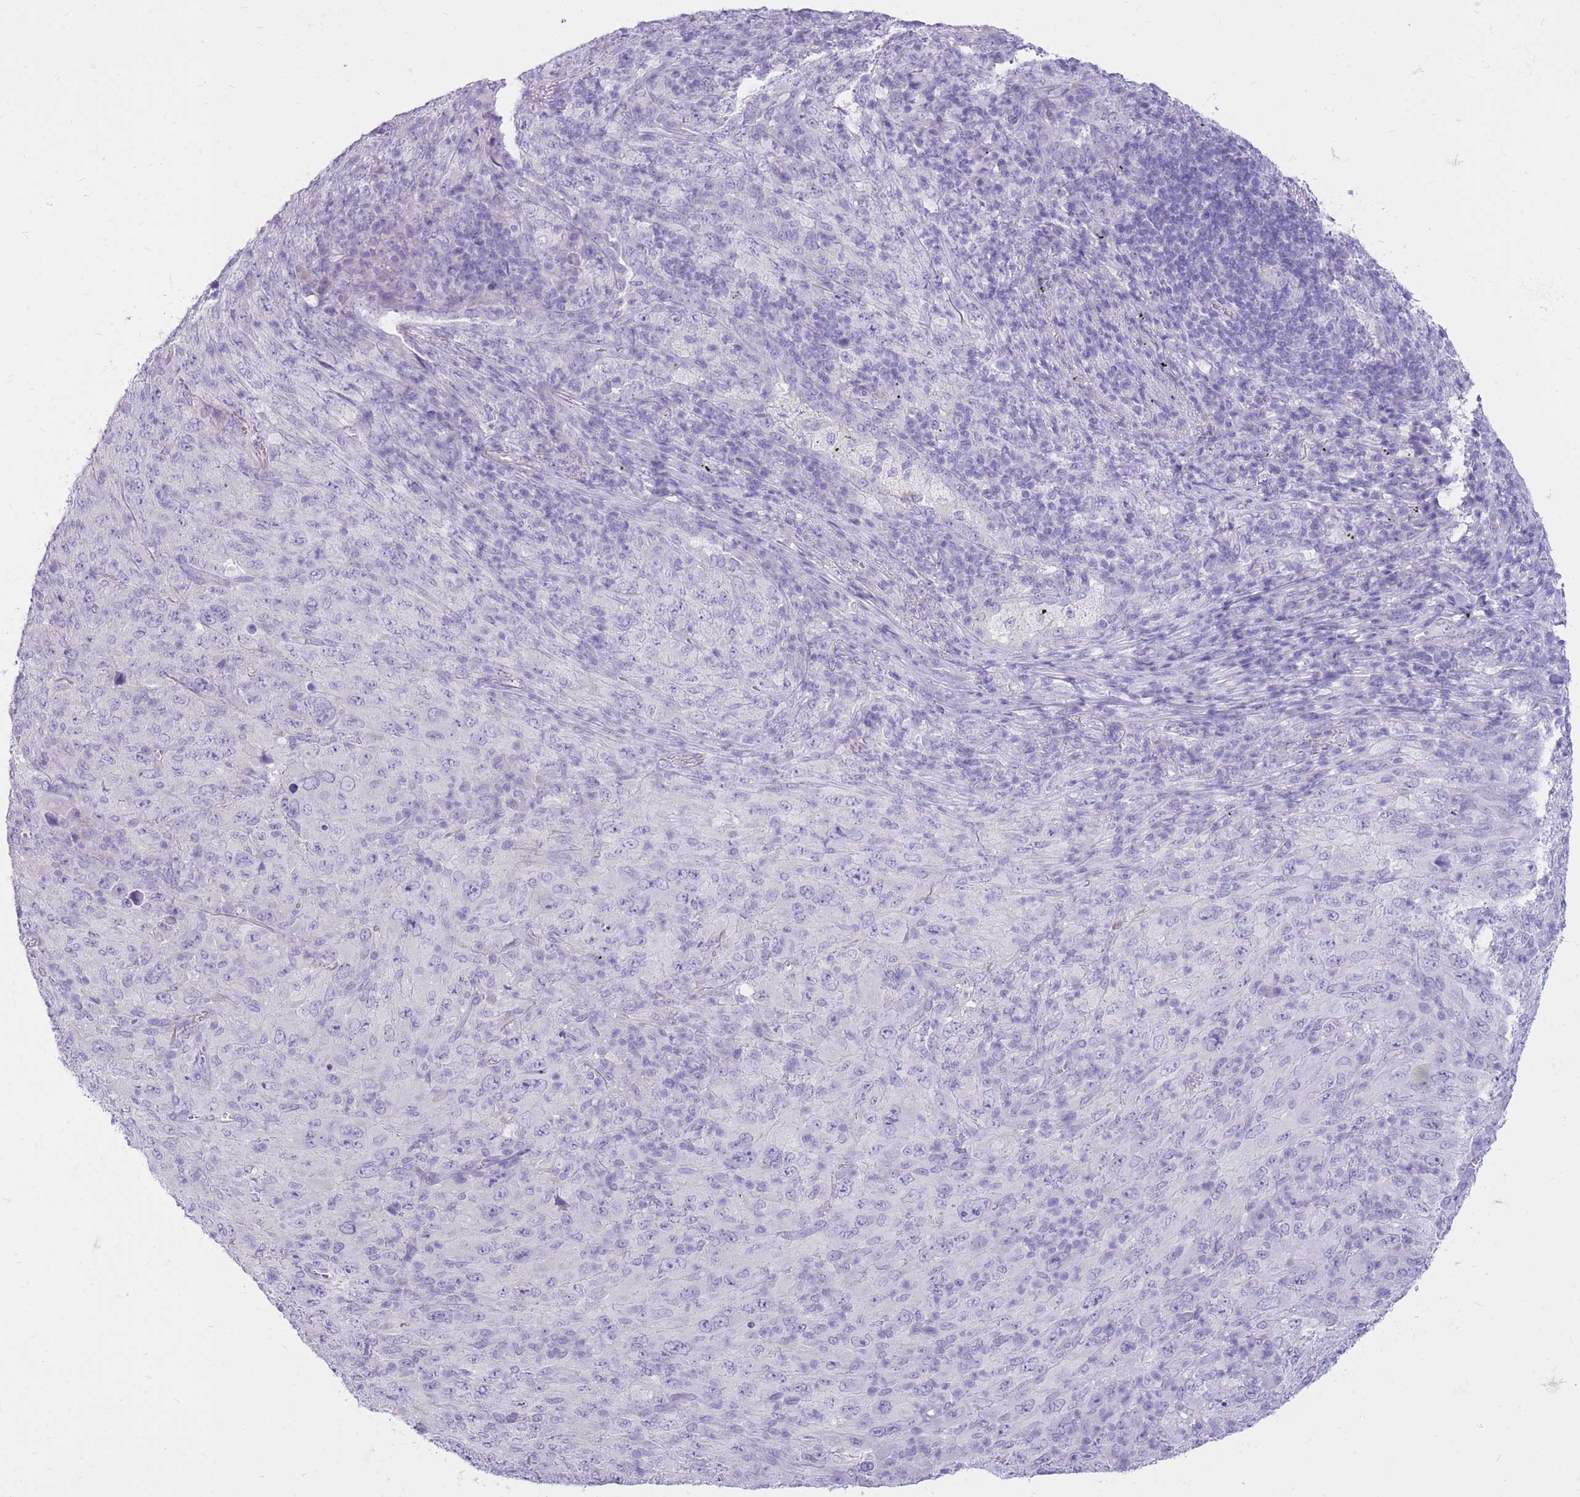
{"staining": {"intensity": "negative", "quantity": "none", "location": "none"}, "tissue": "melanoma", "cell_type": "Tumor cells", "image_type": "cancer", "snomed": [{"axis": "morphology", "description": "Malignant melanoma, Metastatic site"}, {"axis": "topography", "description": "Skin"}], "caption": "High magnification brightfield microscopy of melanoma stained with DAB (brown) and counterstained with hematoxylin (blue): tumor cells show no significant staining.", "gene": "CYP21A2", "patient": {"sex": "female", "age": 56}}